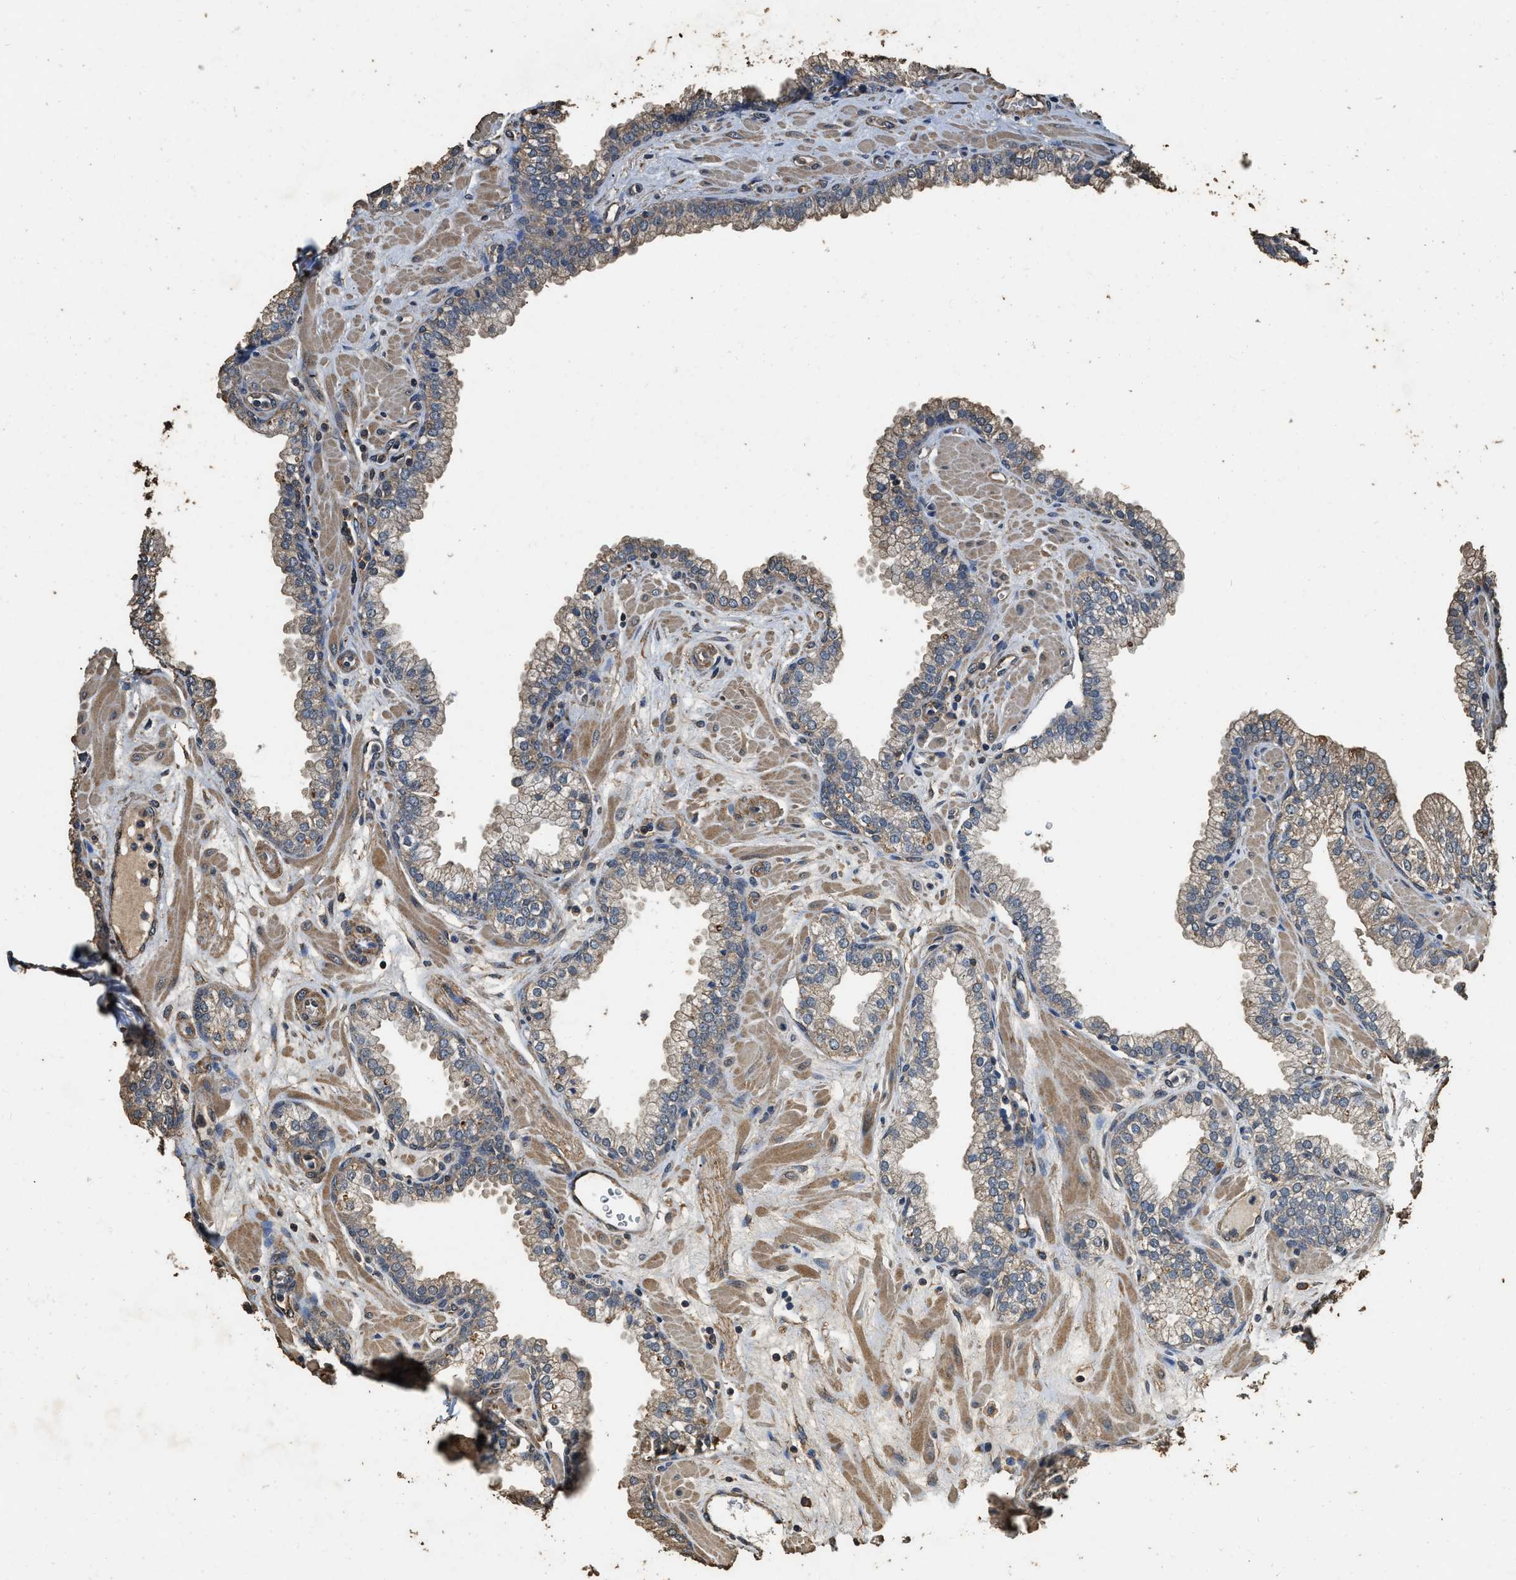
{"staining": {"intensity": "weak", "quantity": ">75%", "location": "cytoplasmic/membranous"}, "tissue": "prostate", "cell_type": "Glandular cells", "image_type": "normal", "snomed": [{"axis": "morphology", "description": "Normal tissue, NOS"}, {"axis": "morphology", "description": "Urothelial carcinoma, Low grade"}, {"axis": "topography", "description": "Urinary bladder"}, {"axis": "topography", "description": "Prostate"}], "caption": "DAB (3,3'-diaminobenzidine) immunohistochemical staining of benign prostate exhibits weak cytoplasmic/membranous protein expression in about >75% of glandular cells.", "gene": "MIB1", "patient": {"sex": "male", "age": 60}}